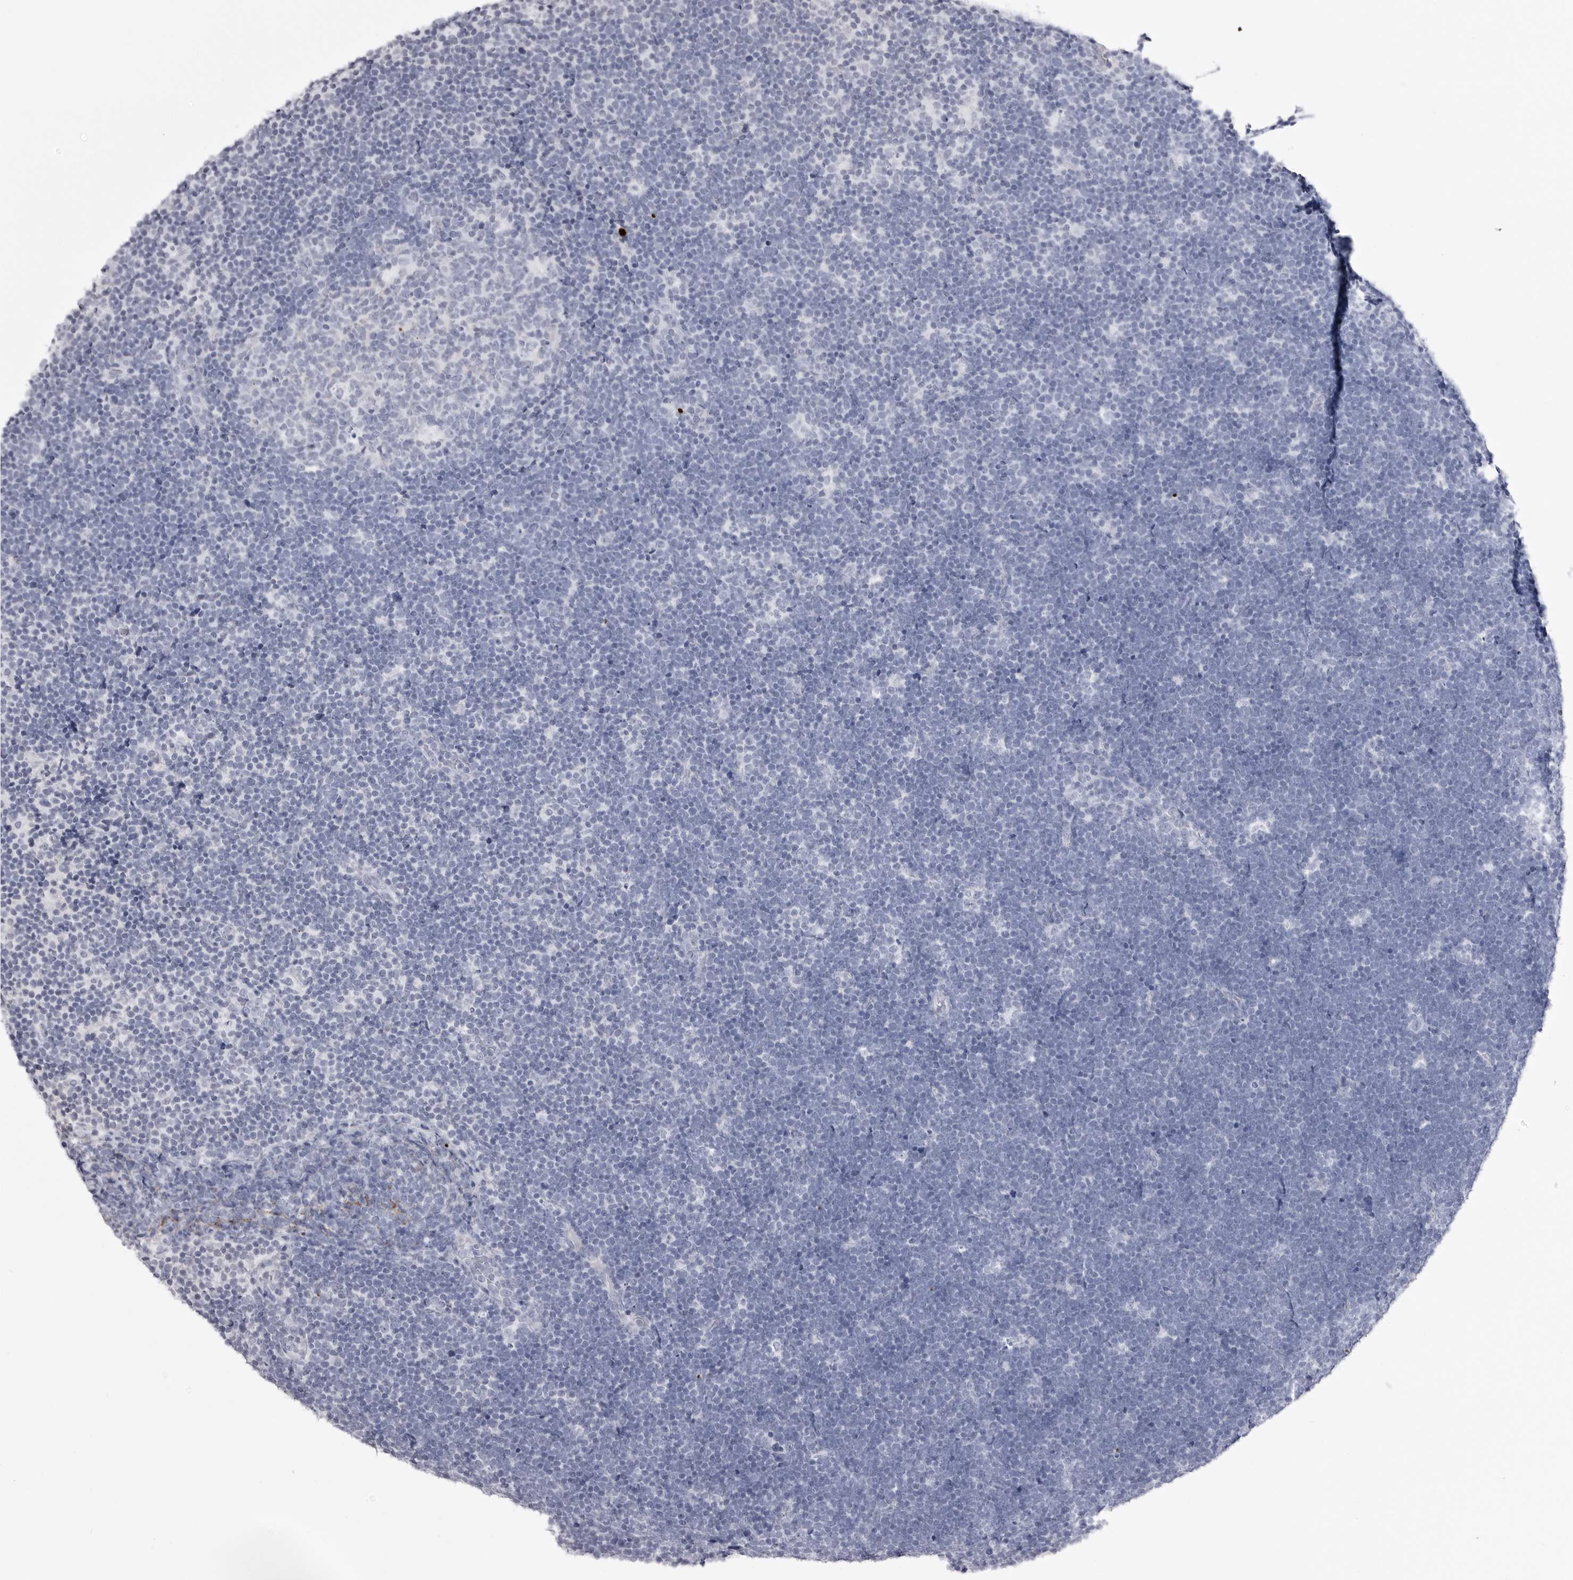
{"staining": {"intensity": "negative", "quantity": "none", "location": "none"}, "tissue": "lymphoma", "cell_type": "Tumor cells", "image_type": "cancer", "snomed": [{"axis": "morphology", "description": "Malignant lymphoma, non-Hodgkin's type, High grade"}, {"axis": "topography", "description": "Lymph node"}], "caption": "Tumor cells show no significant staining in malignant lymphoma, non-Hodgkin's type (high-grade).", "gene": "COL26A1", "patient": {"sex": "male", "age": 13}}